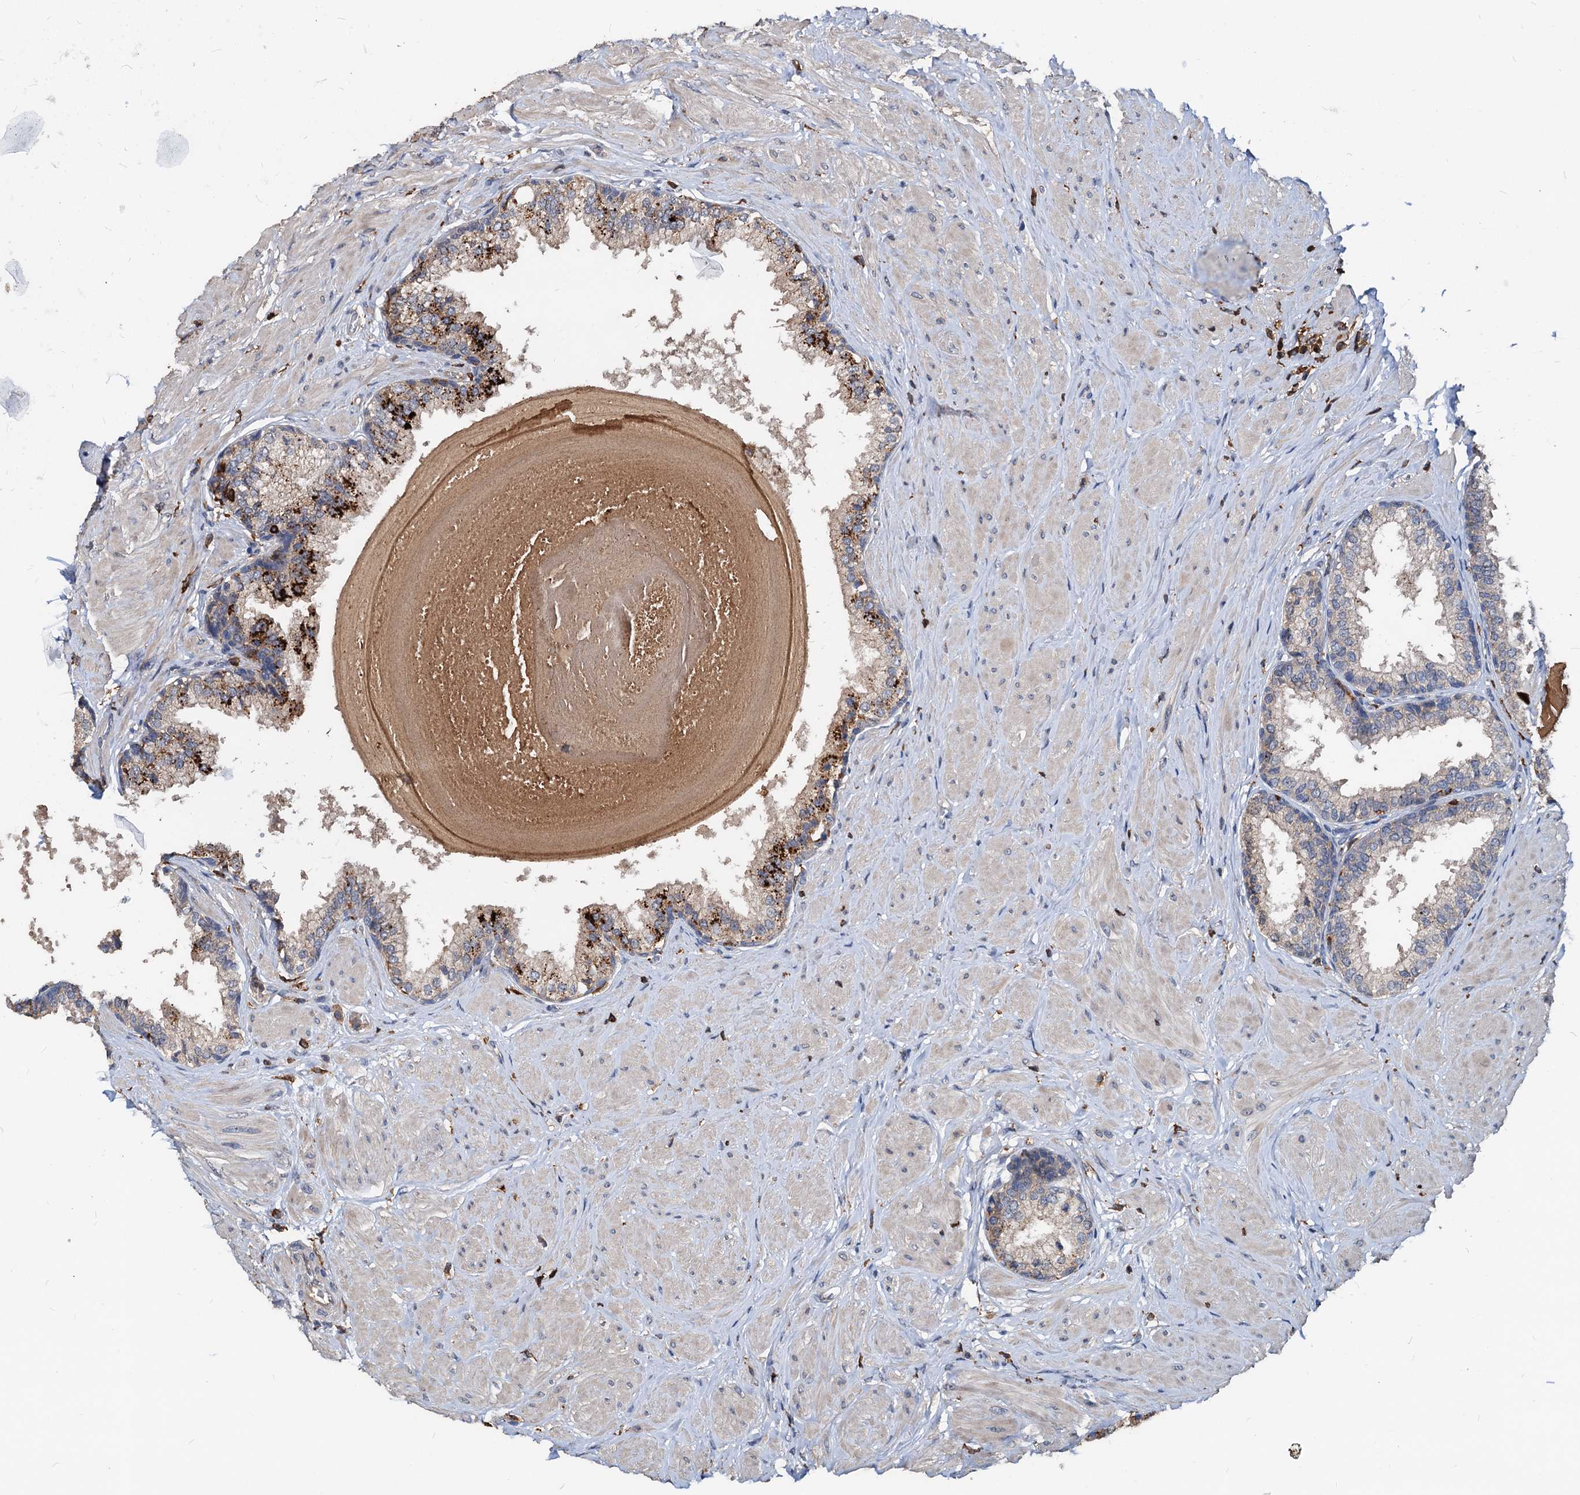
{"staining": {"intensity": "strong", "quantity": ">75%", "location": "cytoplasmic/membranous"}, "tissue": "prostate", "cell_type": "Glandular cells", "image_type": "normal", "snomed": [{"axis": "morphology", "description": "Normal tissue, NOS"}, {"axis": "topography", "description": "Prostate"}], "caption": "About >75% of glandular cells in normal human prostate show strong cytoplasmic/membranous protein positivity as visualized by brown immunohistochemical staining.", "gene": "LCP2", "patient": {"sex": "male", "age": 48}}